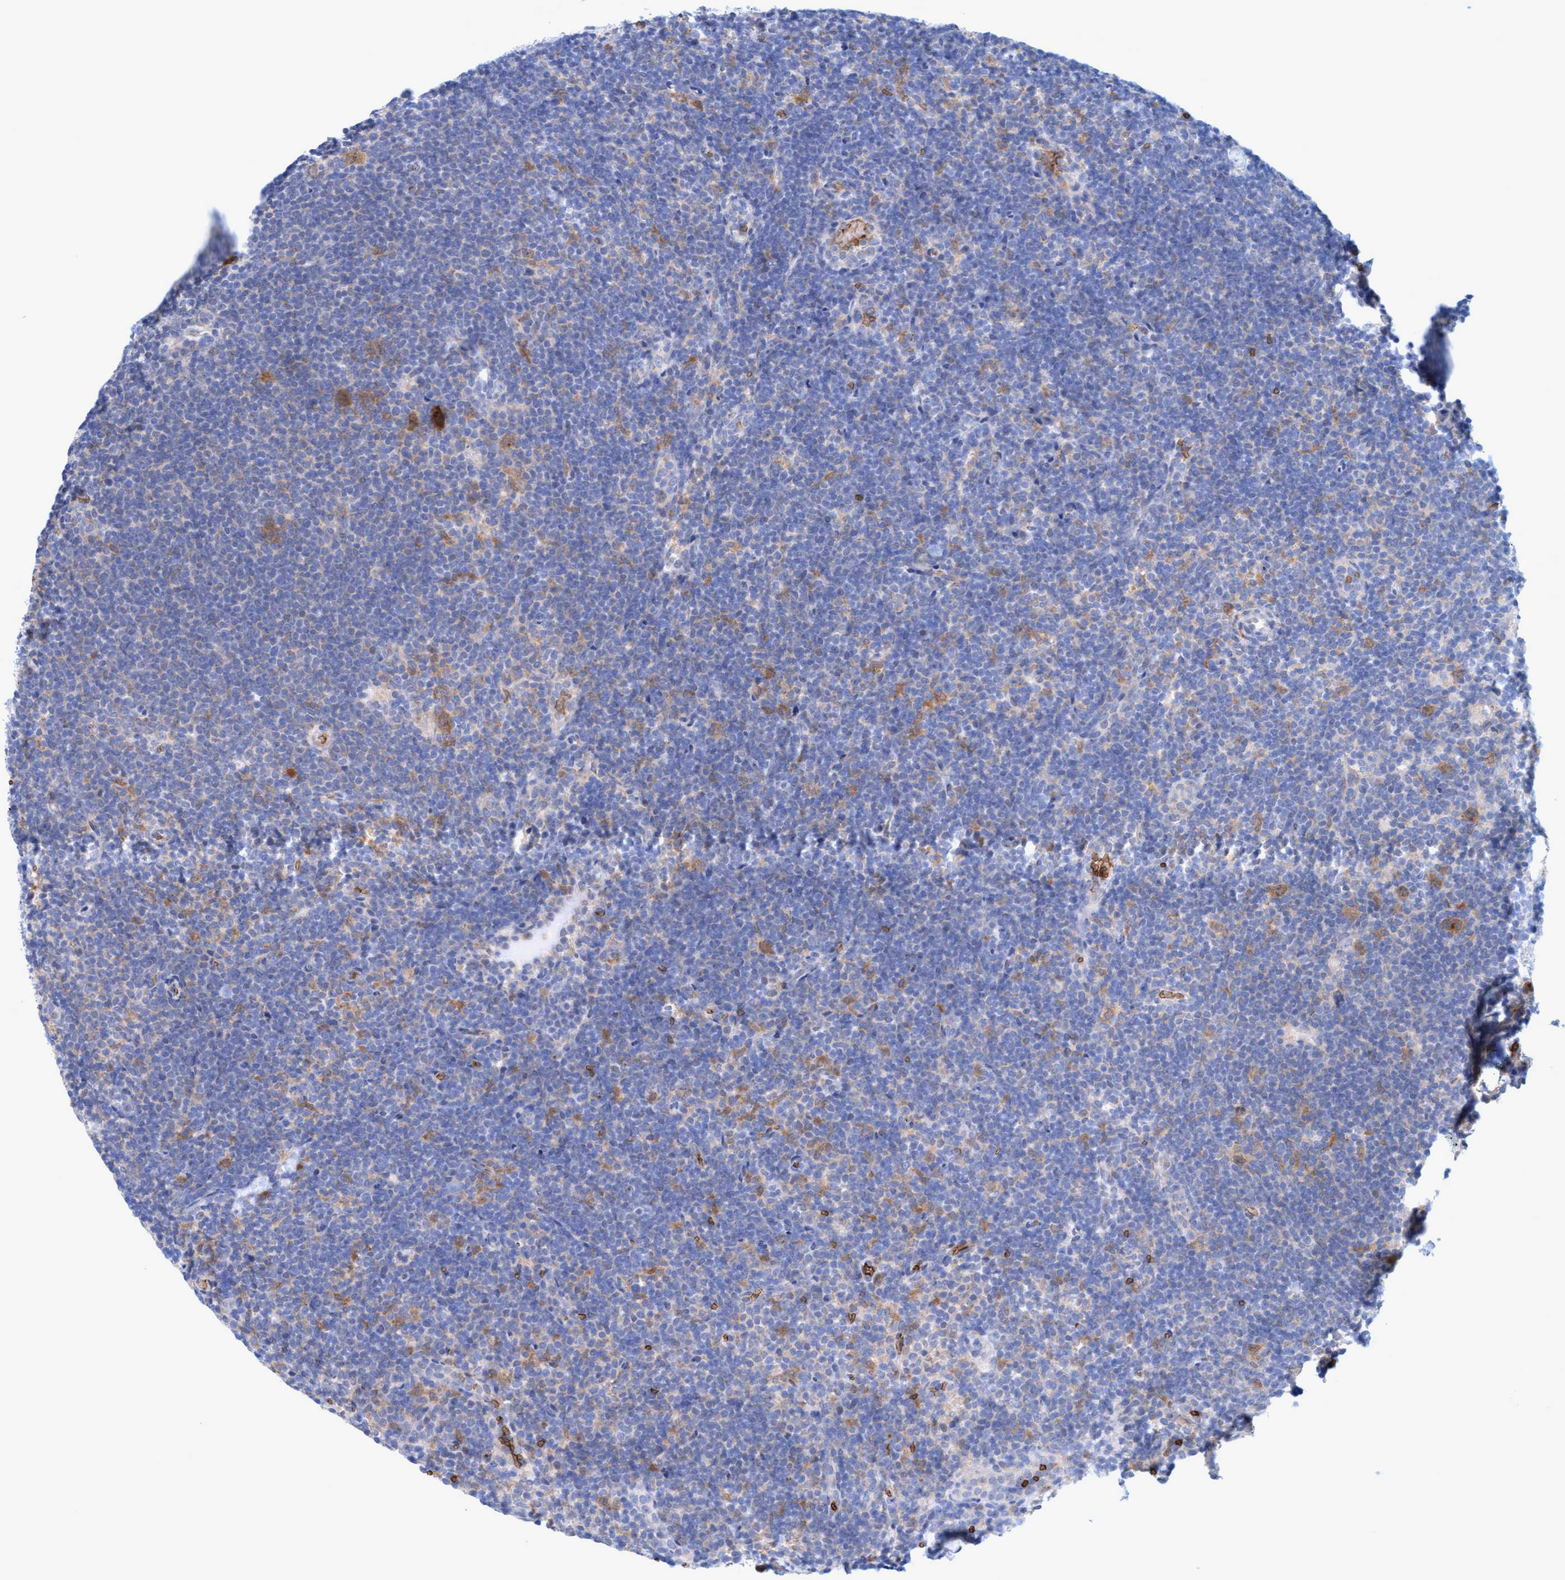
{"staining": {"intensity": "negative", "quantity": "none", "location": "none"}, "tissue": "lymphoma", "cell_type": "Tumor cells", "image_type": "cancer", "snomed": [{"axis": "morphology", "description": "Hodgkin's disease, NOS"}, {"axis": "topography", "description": "Lymph node"}], "caption": "DAB (3,3'-diaminobenzidine) immunohistochemical staining of lymphoma exhibits no significant expression in tumor cells.", "gene": "SPEM2", "patient": {"sex": "female", "age": 57}}